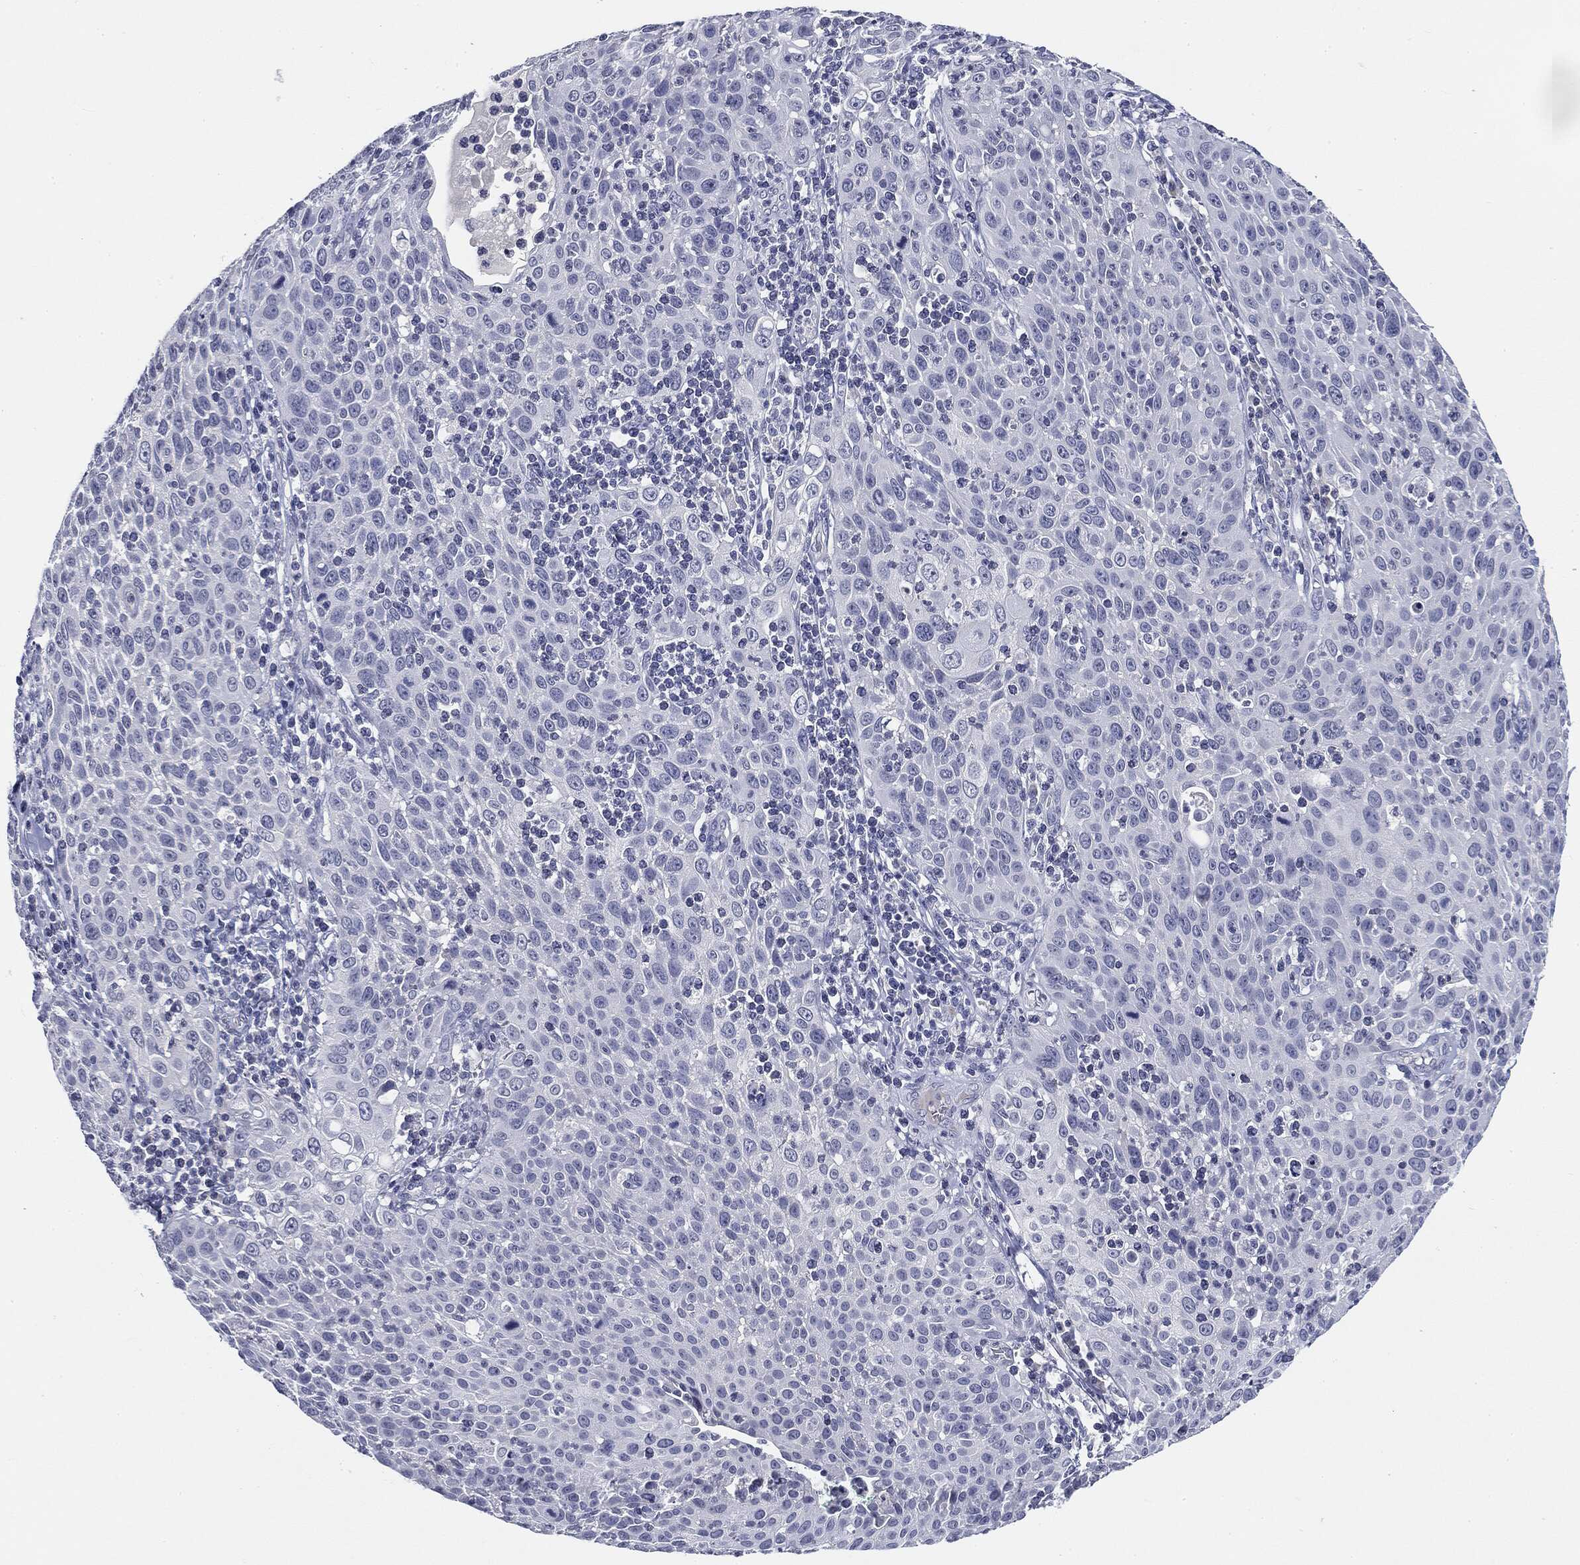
{"staining": {"intensity": "negative", "quantity": "none", "location": "none"}, "tissue": "cervical cancer", "cell_type": "Tumor cells", "image_type": "cancer", "snomed": [{"axis": "morphology", "description": "Squamous cell carcinoma, NOS"}, {"axis": "topography", "description": "Cervix"}], "caption": "Tumor cells are negative for protein expression in human cervical cancer (squamous cell carcinoma).", "gene": "CGB1", "patient": {"sex": "female", "age": 26}}